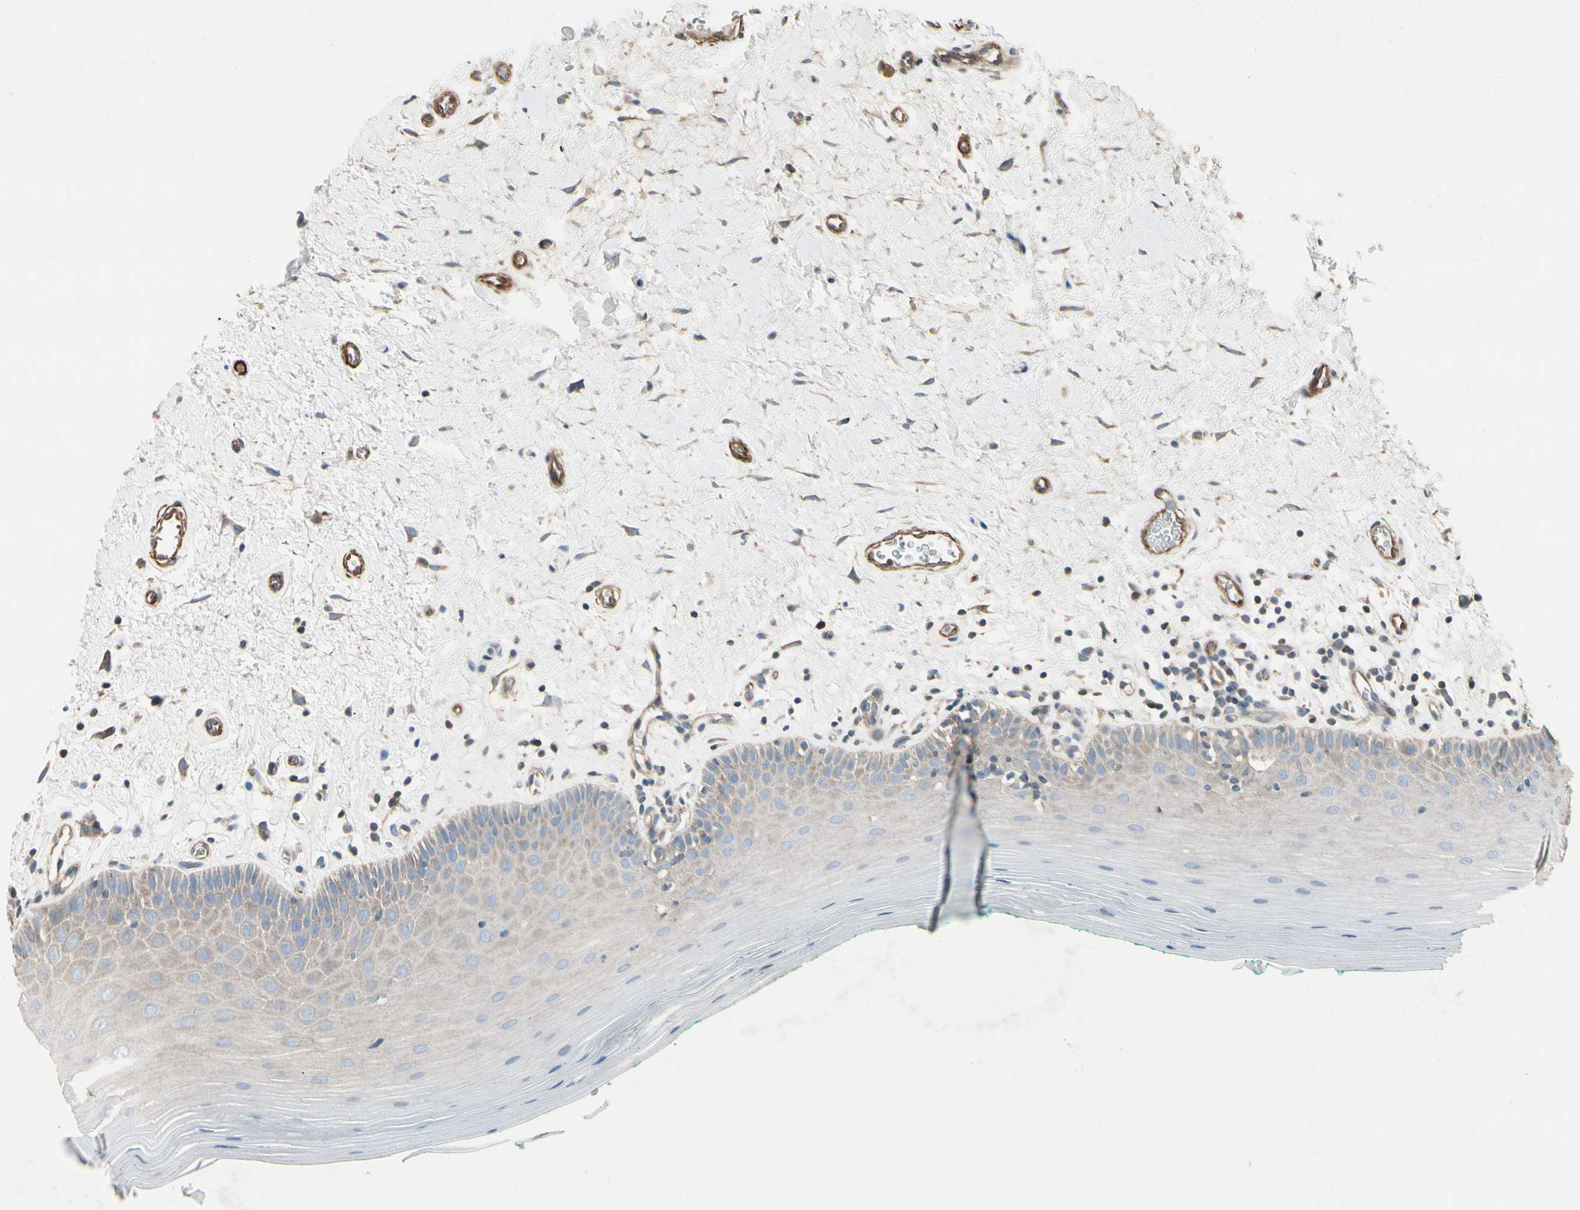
{"staining": {"intensity": "weak", "quantity": "25%-75%", "location": "cytoplasmic/membranous"}, "tissue": "oral mucosa", "cell_type": "Squamous epithelial cells", "image_type": "normal", "snomed": [{"axis": "morphology", "description": "Normal tissue, NOS"}, {"axis": "topography", "description": "Skeletal muscle"}, {"axis": "topography", "description": "Oral tissue"}], "caption": "Oral mucosa stained with immunohistochemistry shows weak cytoplasmic/membranous expression in about 25%-75% of squamous epithelial cells.", "gene": "TPM1", "patient": {"sex": "male", "age": 58}}